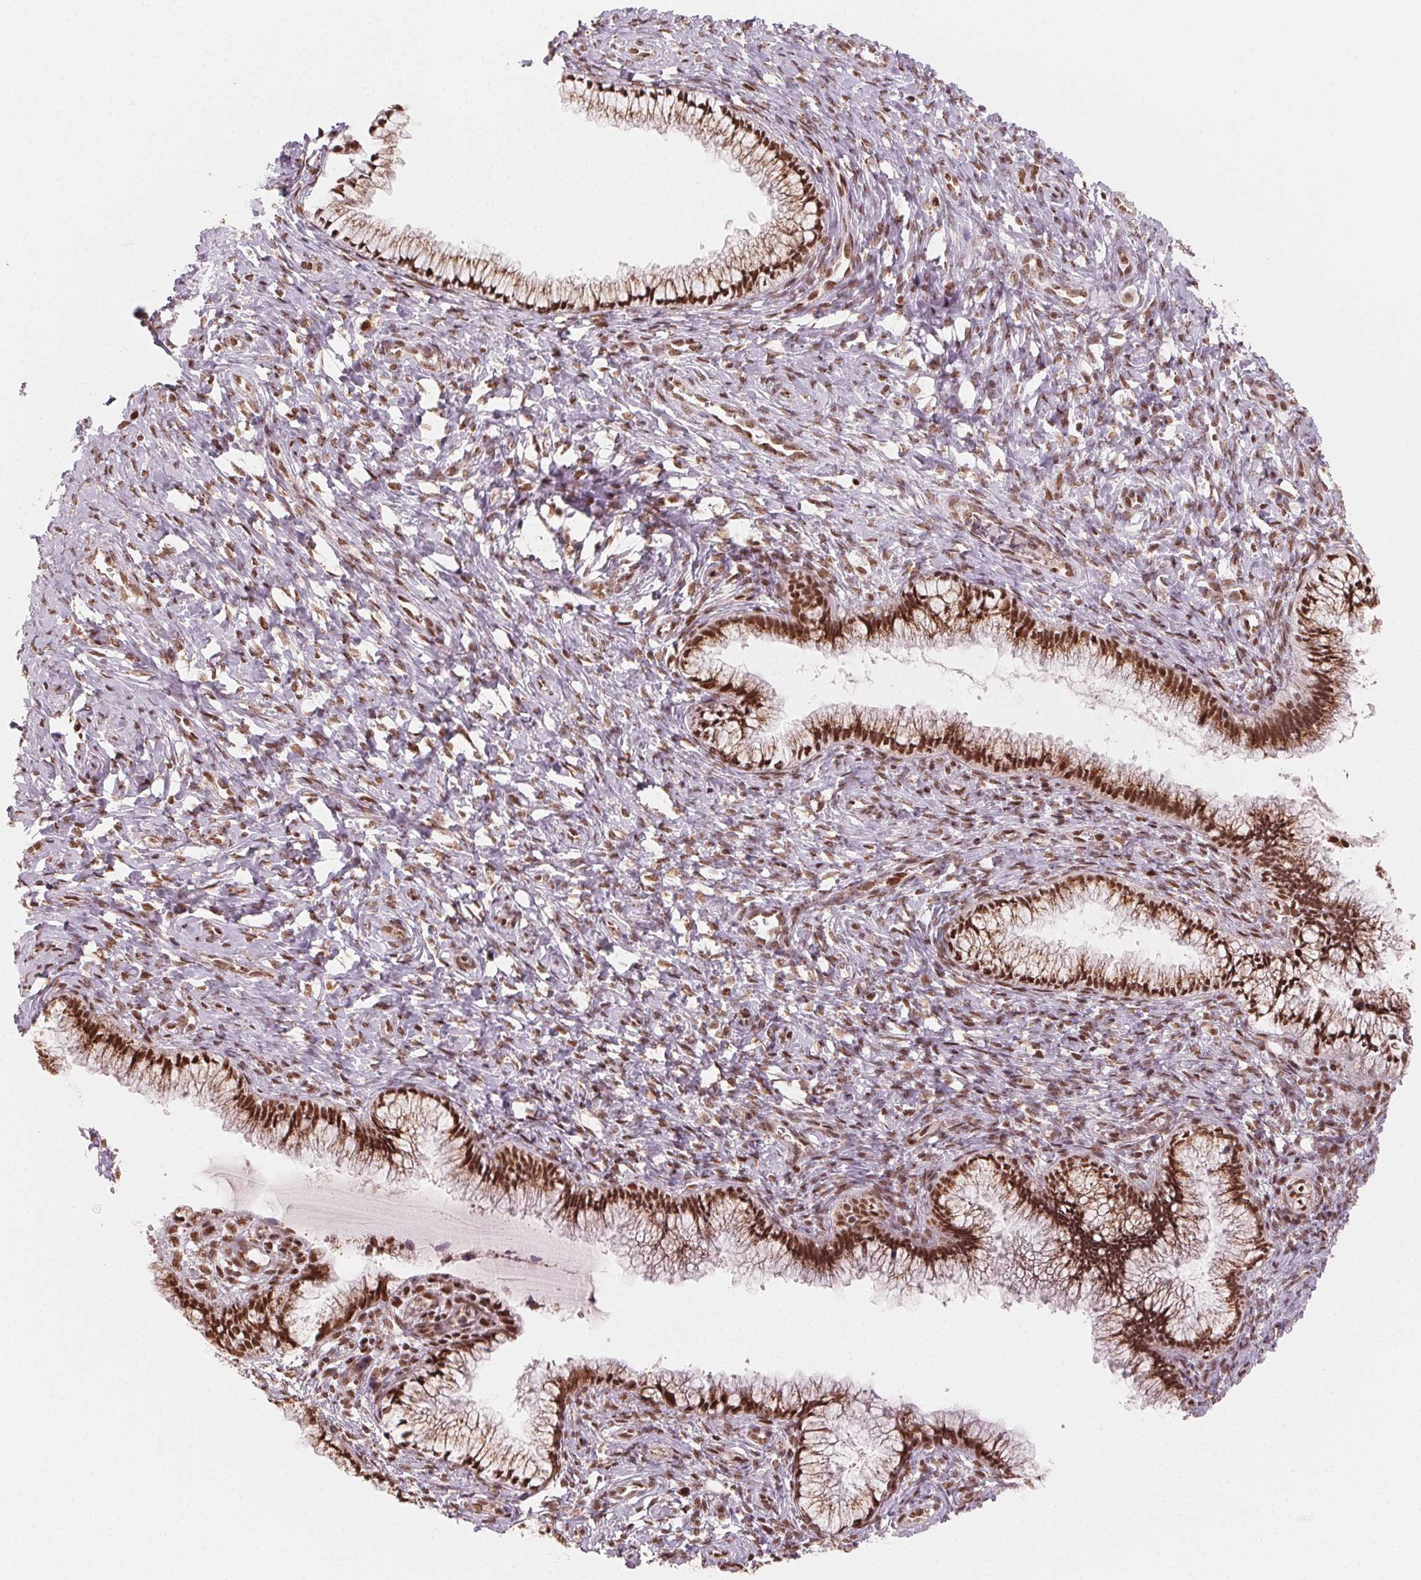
{"staining": {"intensity": "strong", "quantity": ">75%", "location": "cytoplasmic/membranous,nuclear"}, "tissue": "cervix", "cell_type": "Glandular cells", "image_type": "normal", "snomed": [{"axis": "morphology", "description": "Normal tissue, NOS"}, {"axis": "topography", "description": "Cervix"}], "caption": "Glandular cells display high levels of strong cytoplasmic/membranous,nuclear positivity in about >75% of cells in normal cervix. The protein of interest is shown in brown color, while the nuclei are stained blue.", "gene": "TOPORS", "patient": {"sex": "female", "age": 37}}